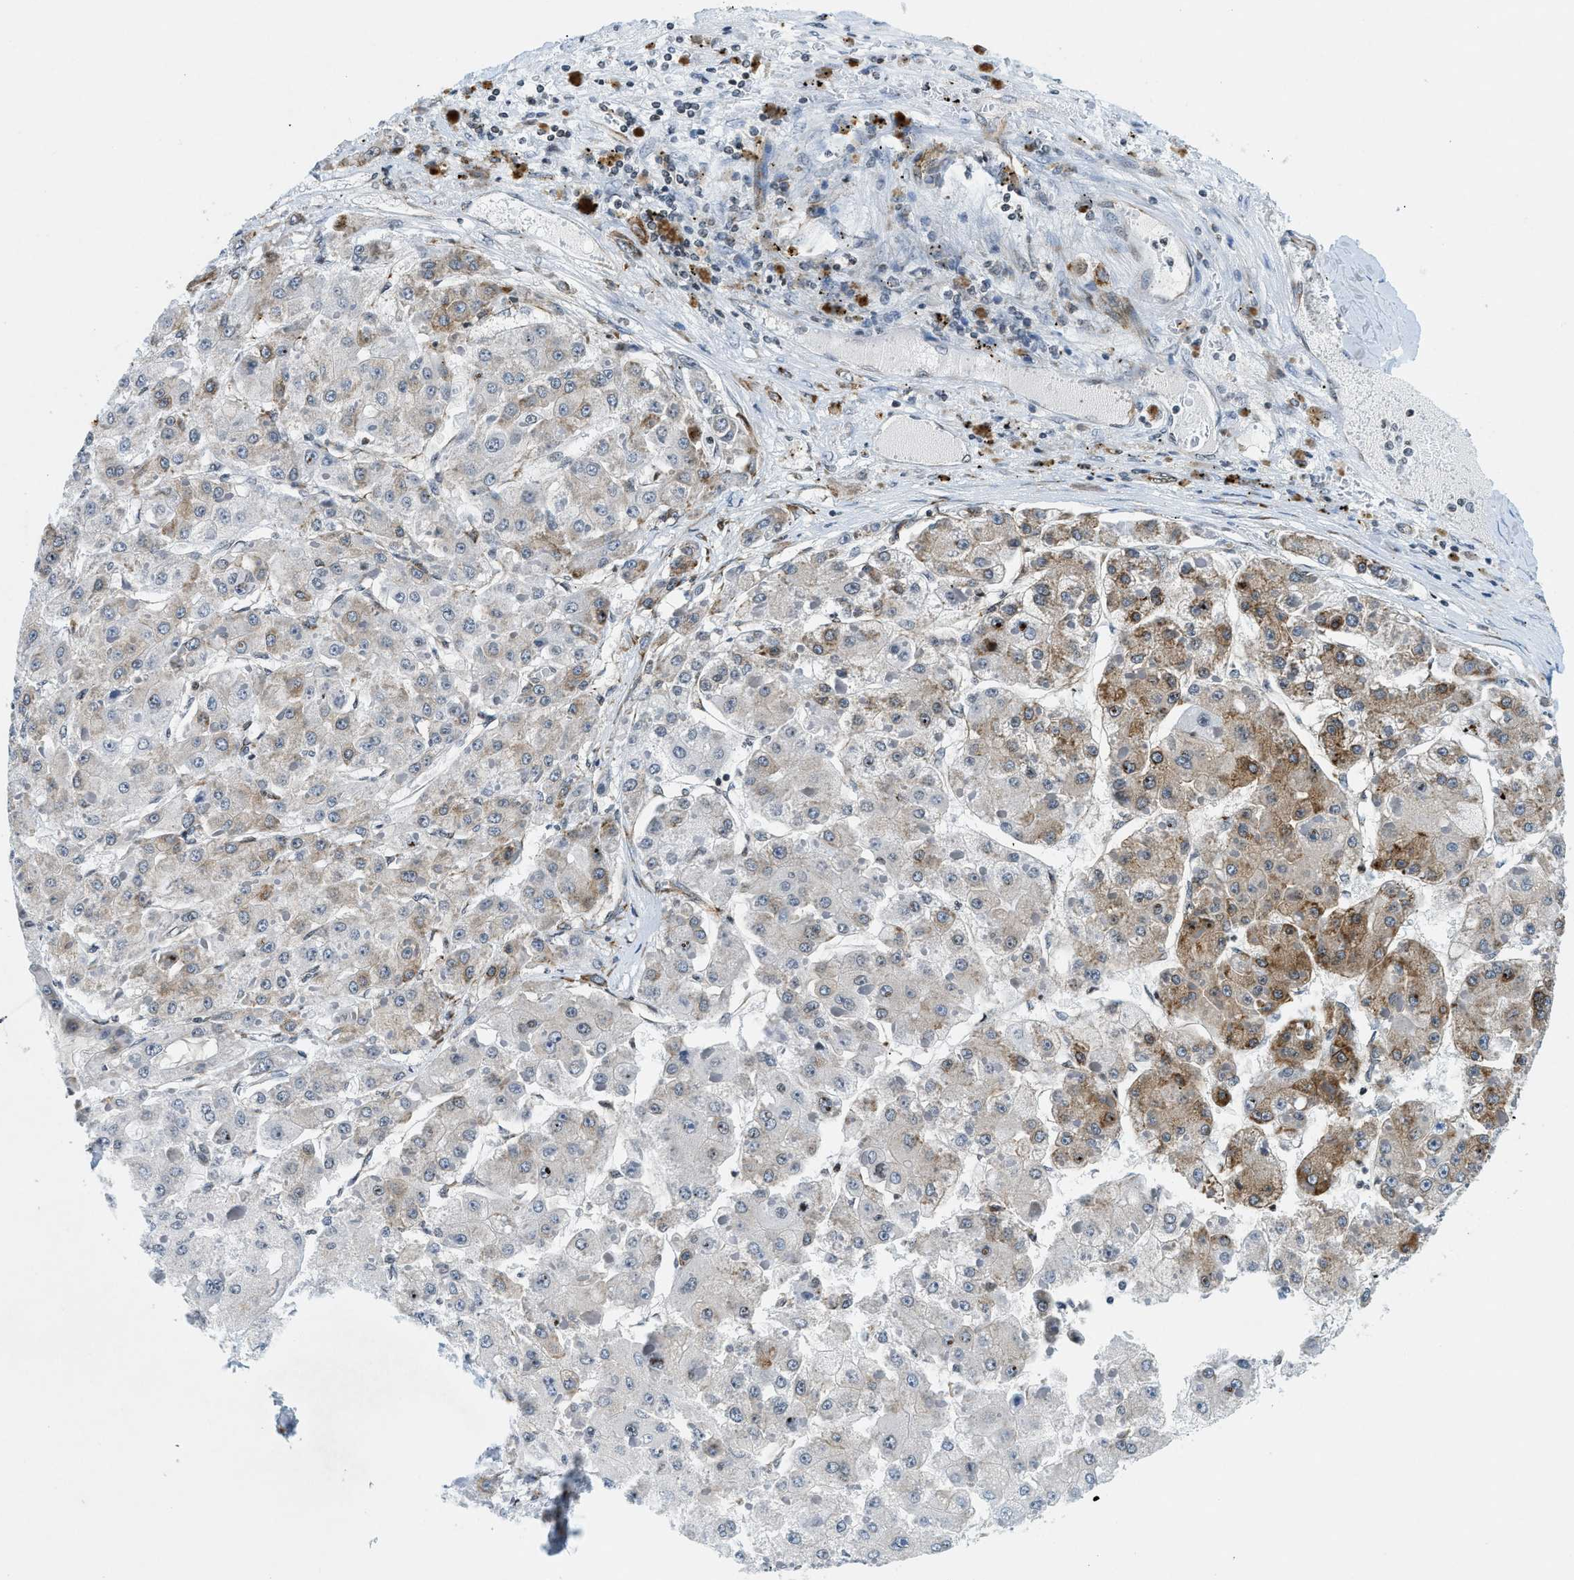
{"staining": {"intensity": "moderate", "quantity": "<25%", "location": "cytoplasmic/membranous"}, "tissue": "liver cancer", "cell_type": "Tumor cells", "image_type": "cancer", "snomed": [{"axis": "morphology", "description": "Carcinoma, Hepatocellular, NOS"}, {"axis": "topography", "description": "Liver"}], "caption": "Immunohistochemistry image of liver hepatocellular carcinoma stained for a protein (brown), which demonstrates low levels of moderate cytoplasmic/membranous expression in about <25% of tumor cells.", "gene": "UVRAG", "patient": {"sex": "female", "age": 73}}